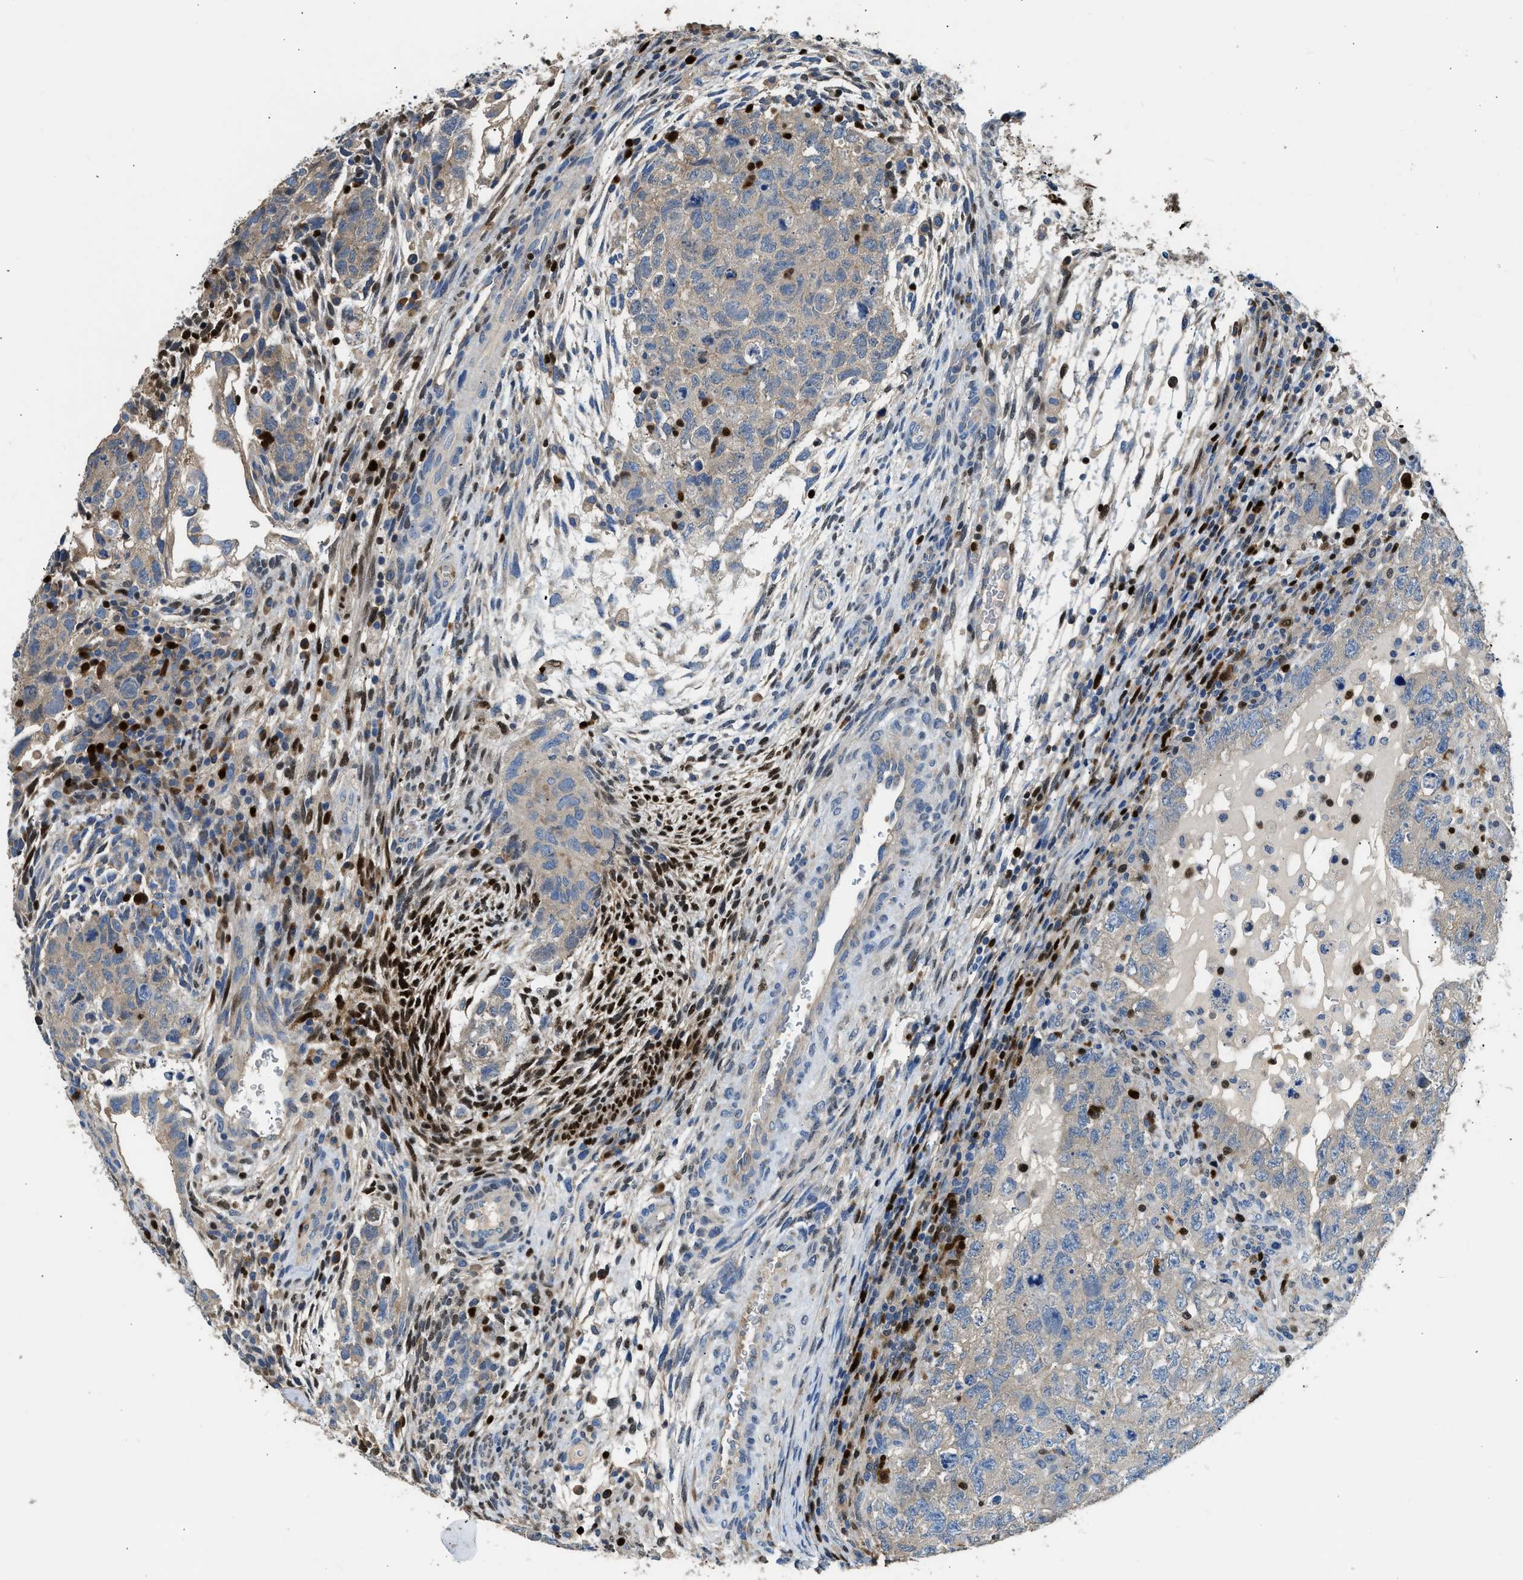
{"staining": {"intensity": "weak", "quantity": "<25%", "location": "cytoplasmic/membranous"}, "tissue": "testis cancer", "cell_type": "Tumor cells", "image_type": "cancer", "snomed": [{"axis": "morphology", "description": "Carcinoma, Embryonal, NOS"}, {"axis": "topography", "description": "Testis"}], "caption": "An immunohistochemistry (IHC) image of testis cancer is shown. There is no staining in tumor cells of testis cancer.", "gene": "TOX", "patient": {"sex": "male", "age": 36}}